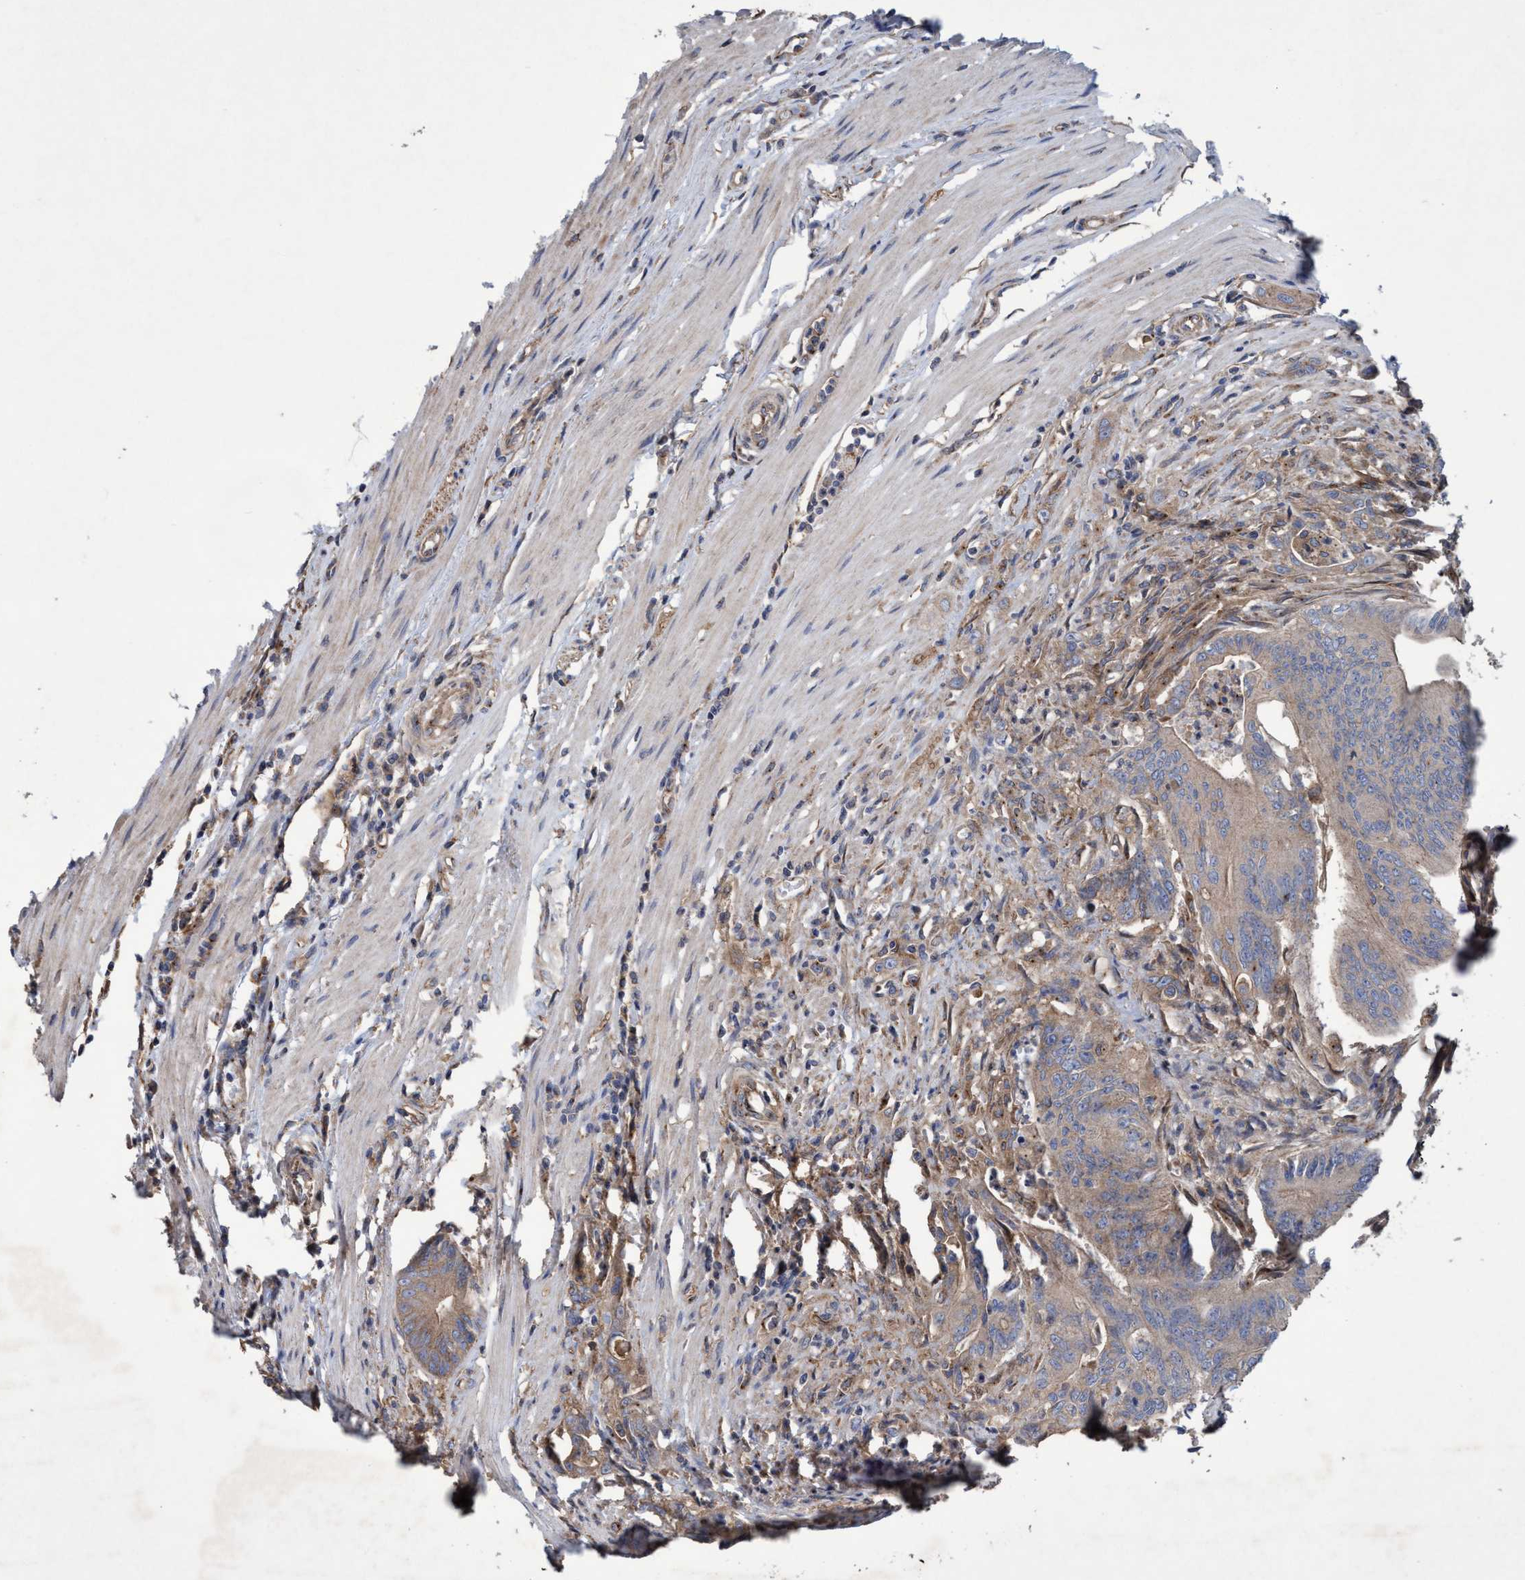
{"staining": {"intensity": "weak", "quantity": "25%-75%", "location": "cytoplasmic/membranous"}, "tissue": "colorectal cancer", "cell_type": "Tumor cells", "image_type": "cancer", "snomed": [{"axis": "morphology", "description": "Adenoma, NOS"}, {"axis": "morphology", "description": "Adenocarcinoma, NOS"}, {"axis": "topography", "description": "Colon"}], "caption": "The micrograph shows staining of colorectal adenoma, revealing weak cytoplasmic/membranous protein positivity (brown color) within tumor cells.", "gene": "BICD2", "patient": {"sex": "male", "age": 79}}